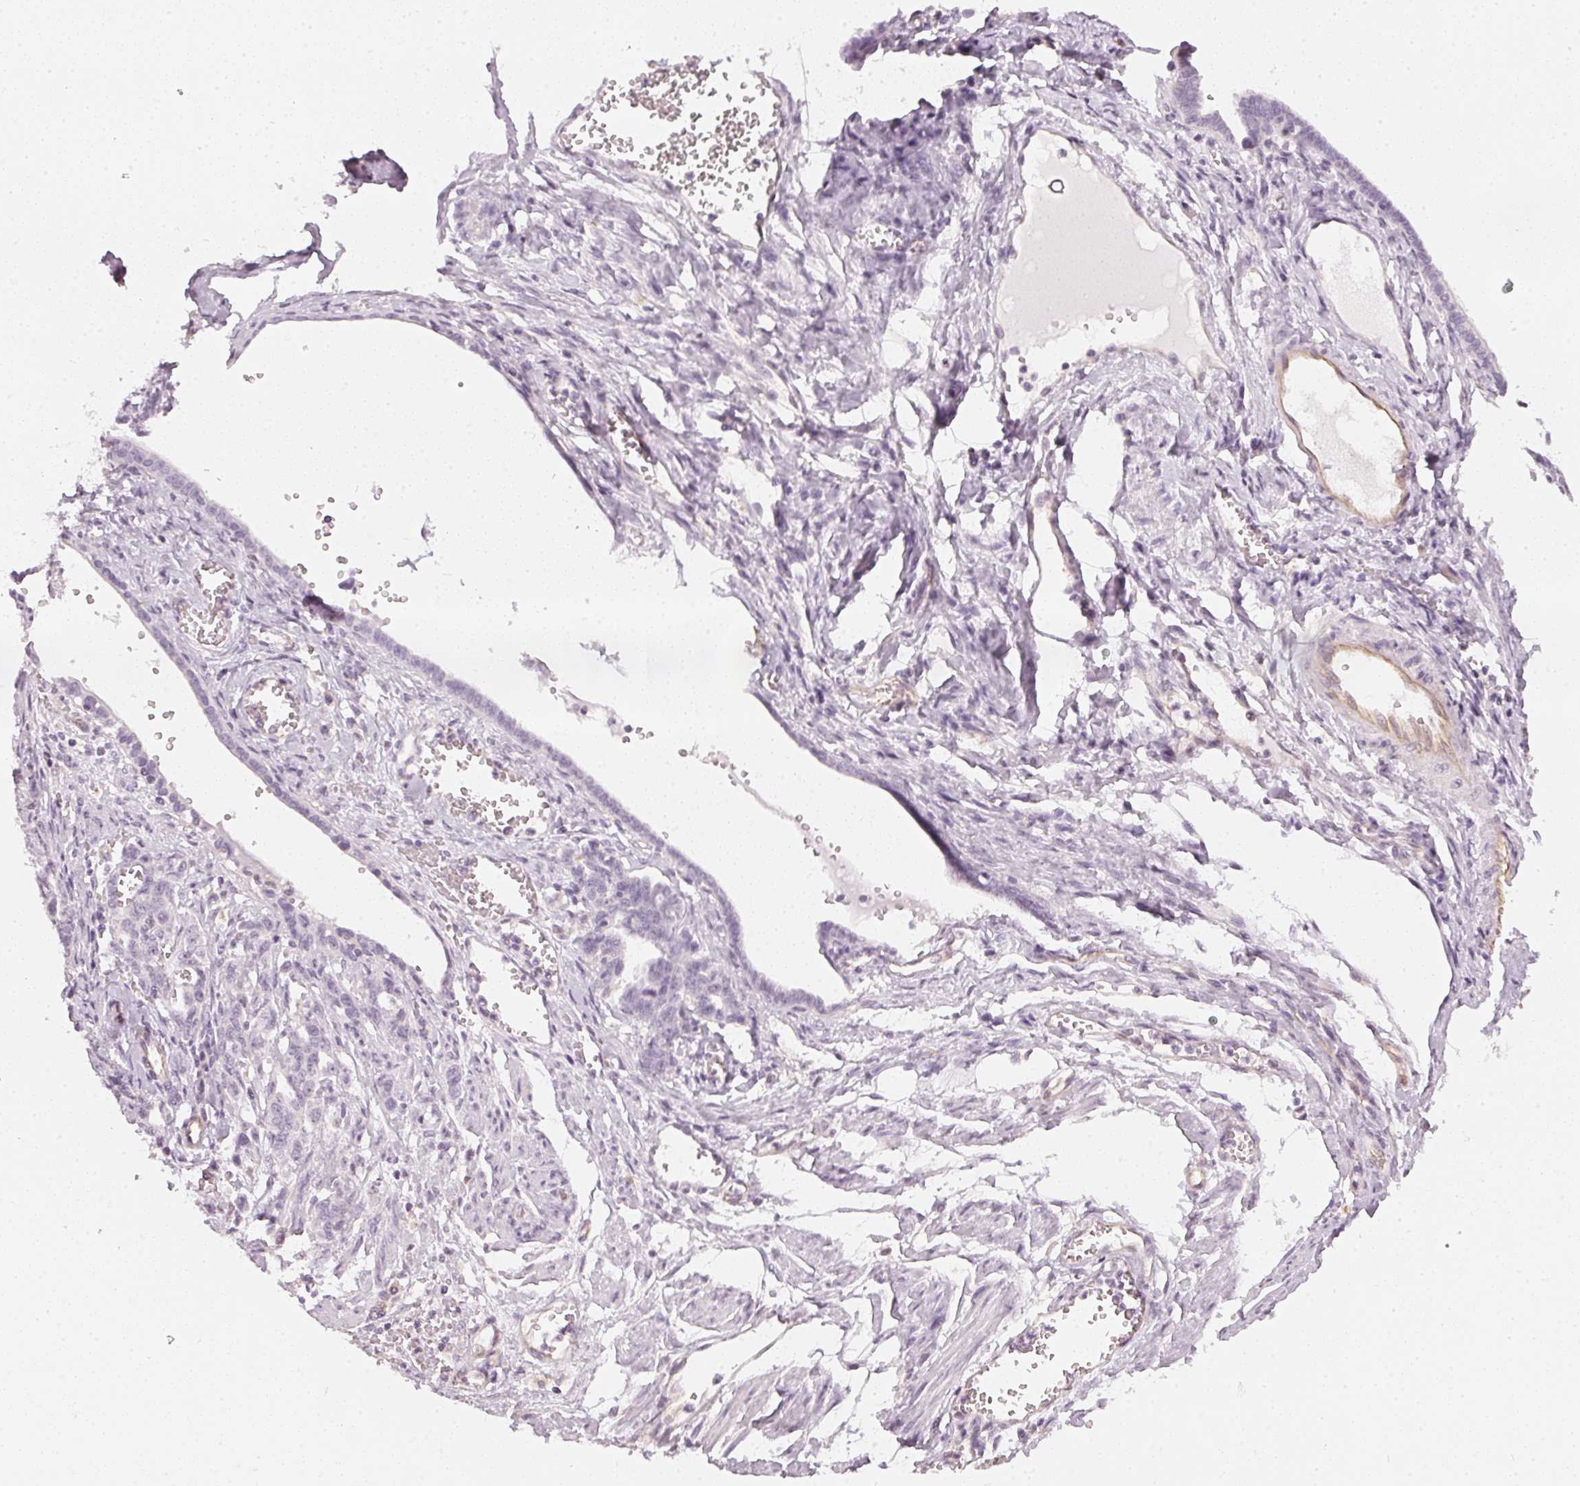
{"staining": {"intensity": "negative", "quantity": "none", "location": "none"}, "tissue": "ovarian cancer", "cell_type": "Tumor cells", "image_type": "cancer", "snomed": [{"axis": "morphology", "description": "Cystadenocarcinoma, serous, NOS"}, {"axis": "topography", "description": "Ovary"}], "caption": "IHC image of serous cystadenocarcinoma (ovarian) stained for a protein (brown), which exhibits no staining in tumor cells.", "gene": "APLP1", "patient": {"sex": "female", "age": 69}}